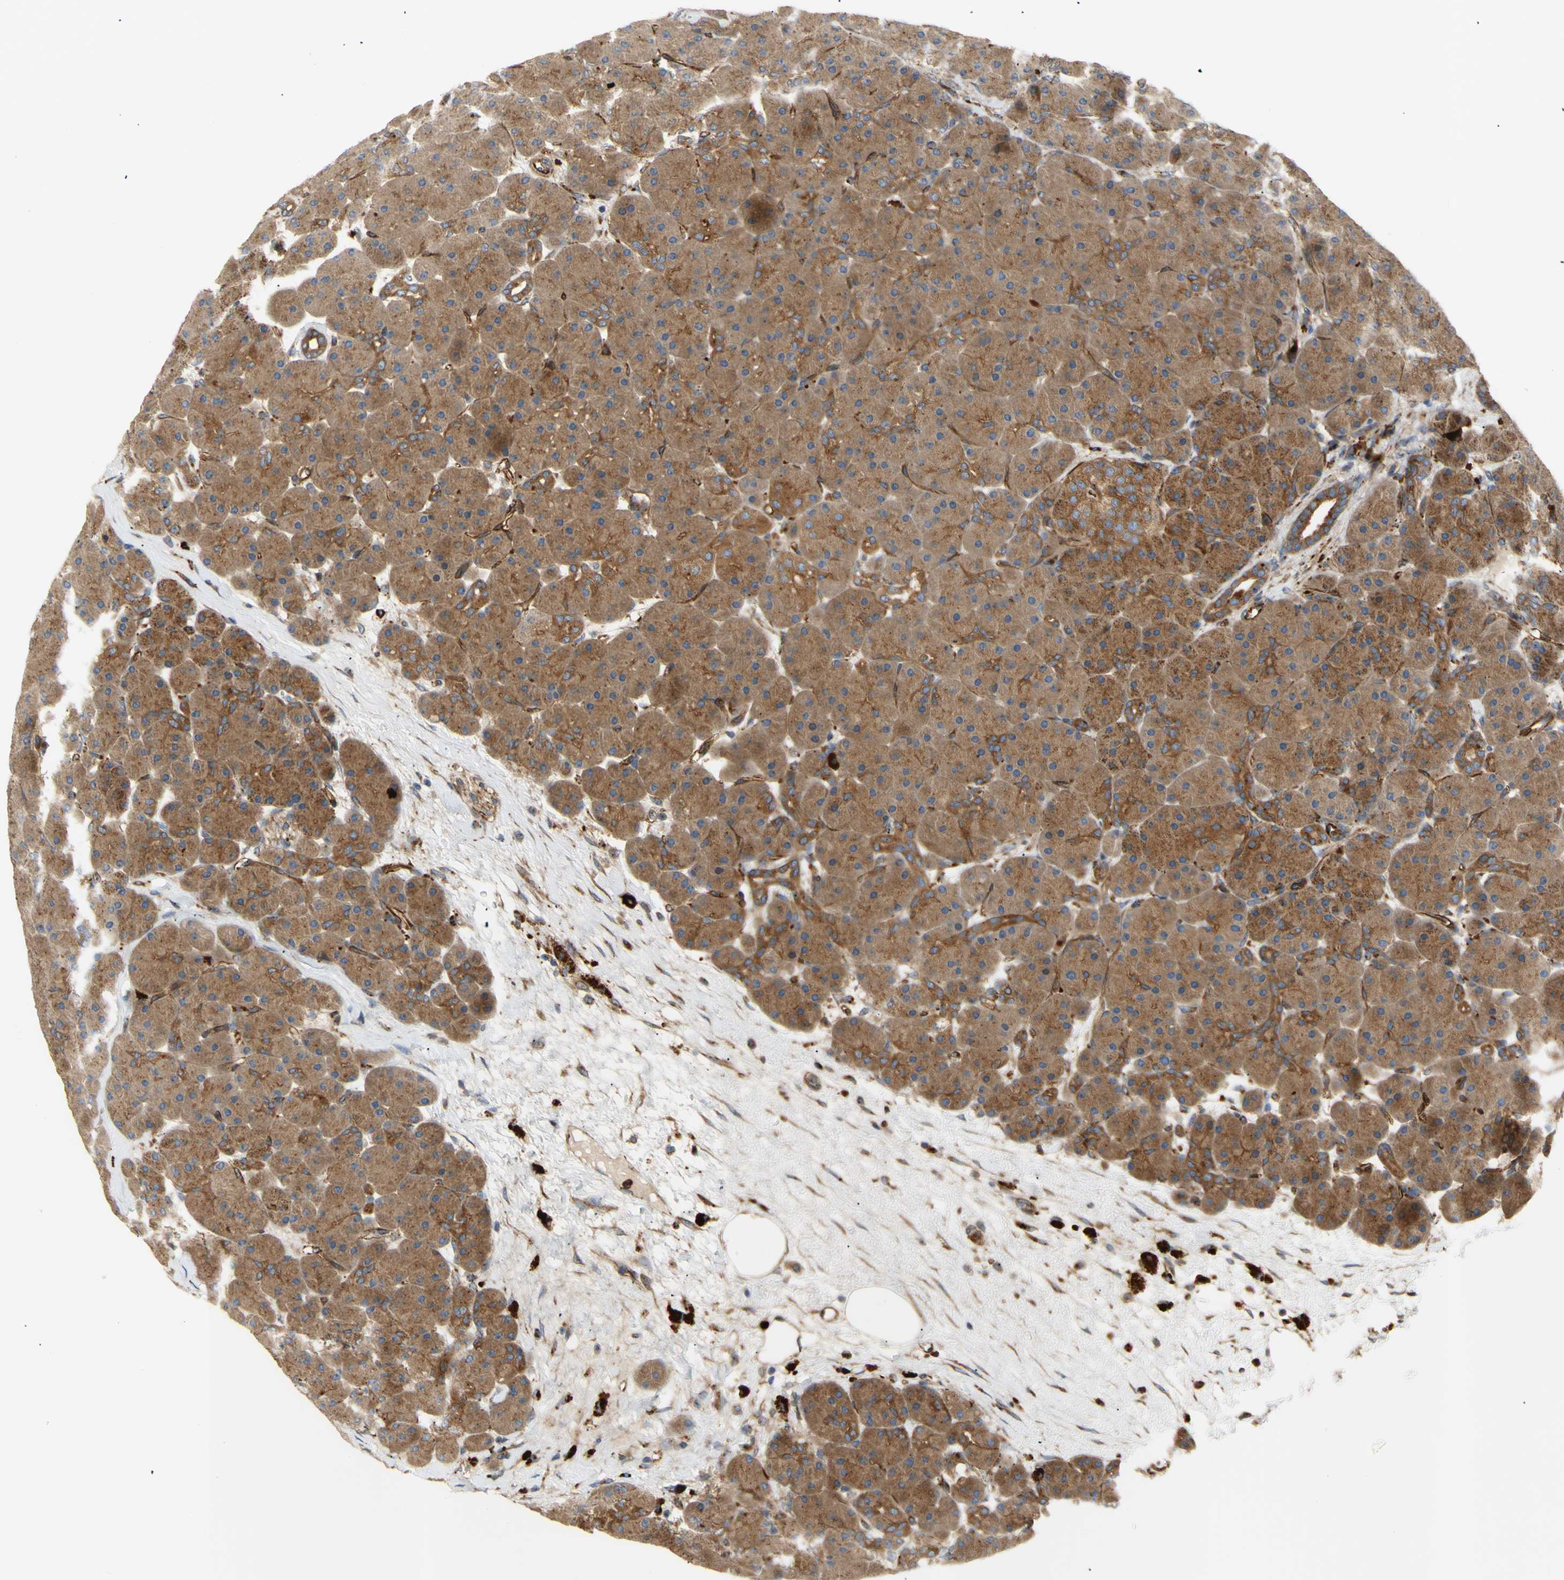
{"staining": {"intensity": "moderate", "quantity": ">75%", "location": "cytoplasmic/membranous"}, "tissue": "pancreas", "cell_type": "Exocrine glandular cells", "image_type": "normal", "snomed": [{"axis": "morphology", "description": "Normal tissue, NOS"}, {"axis": "topography", "description": "Pancreas"}], "caption": "Protein analysis of benign pancreas demonstrates moderate cytoplasmic/membranous staining in about >75% of exocrine glandular cells. (Brightfield microscopy of DAB IHC at high magnification).", "gene": "TUBG2", "patient": {"sex": "male", "age": 66}}